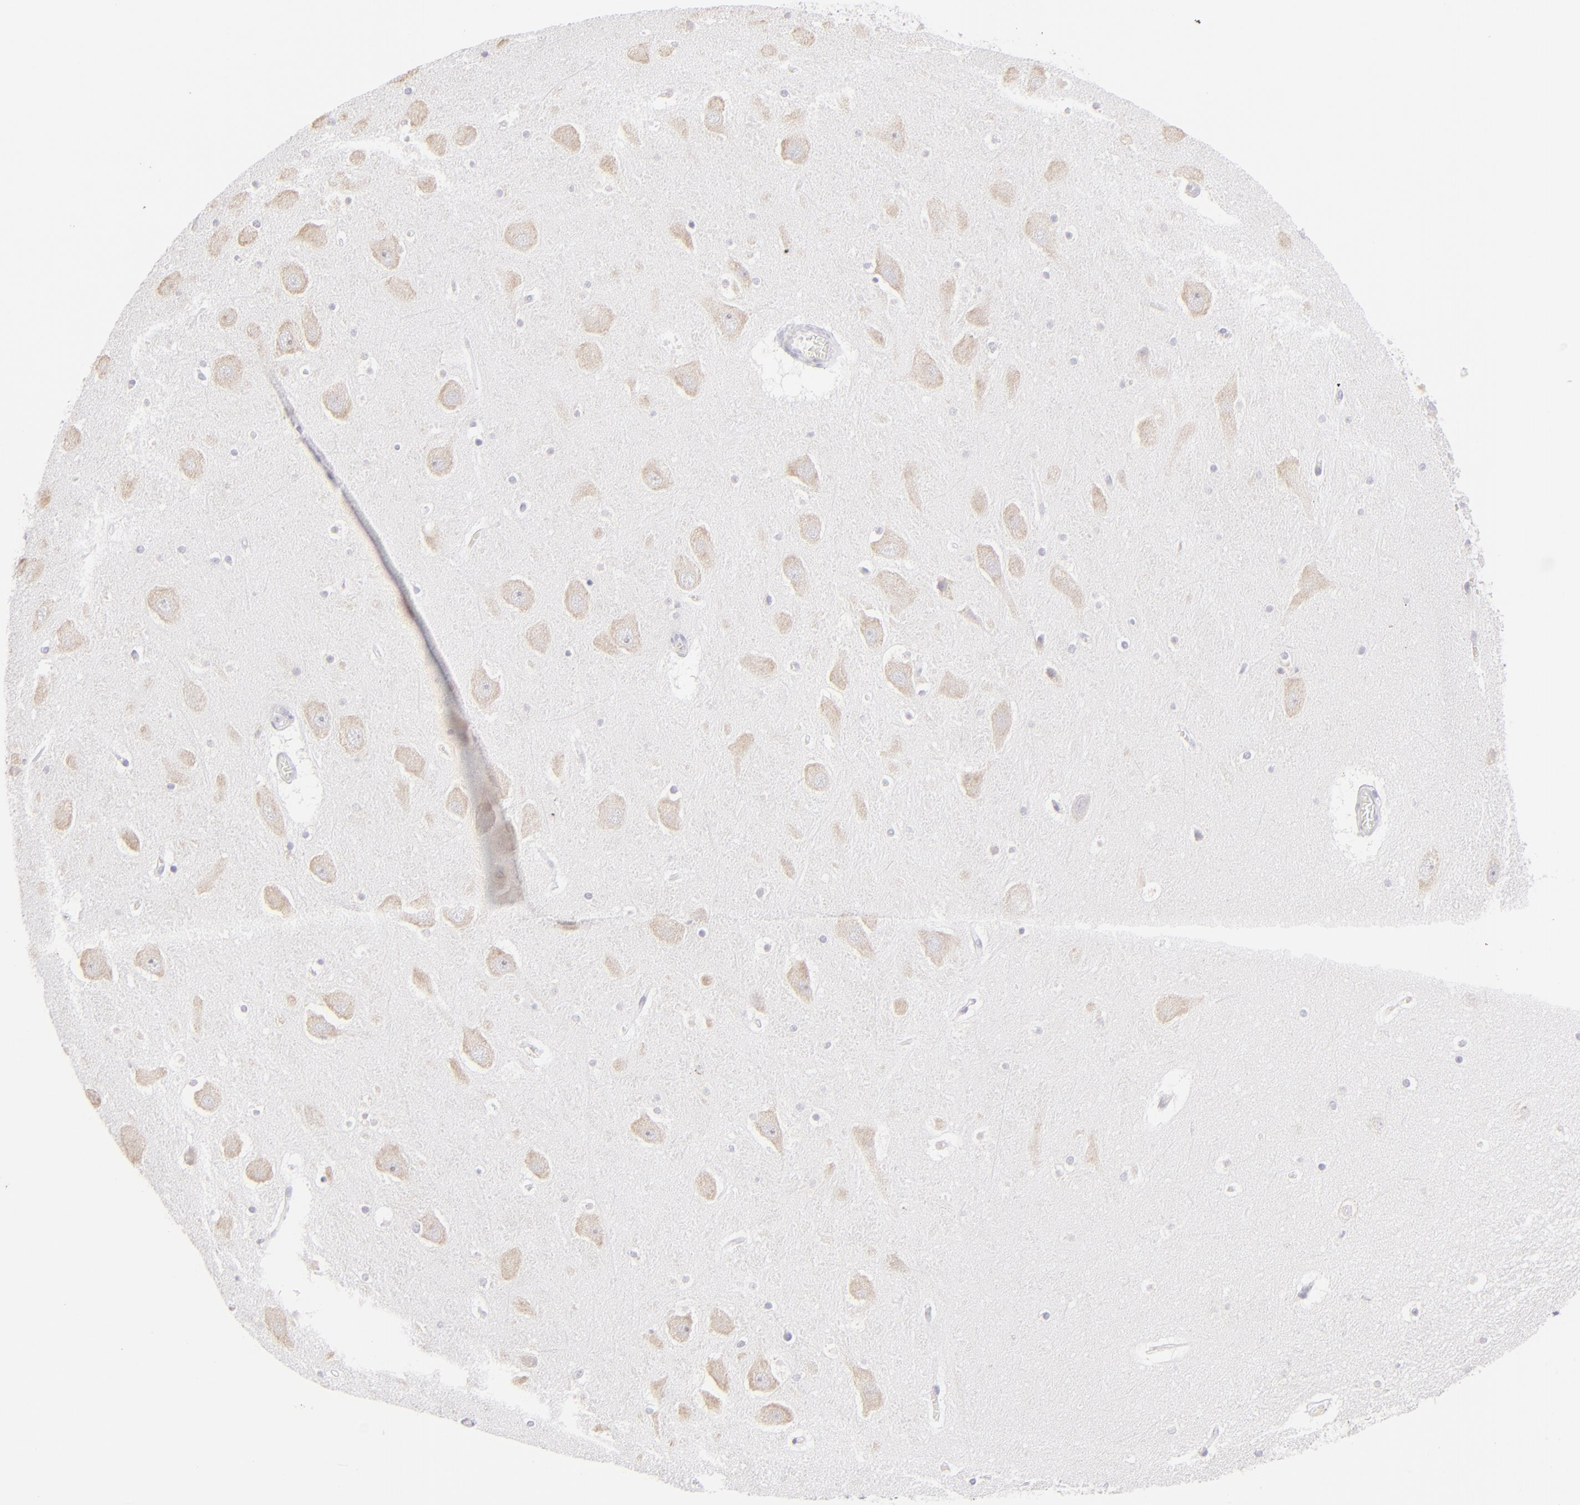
{"staining": {"intensity": "negative", "quantity": "none", "location": "none"}, "tissue": "hippocampus", "cell_type": "Glial cells", "image_type": "normal", "snomed": [{"axis": "morphology", "description": "Normal tissue, NOS"}, {"axis": "topography", "description": "Hippocampus"}], "caption": "This is a histopathology image of immunohistochemistry staining of unremarkable hippocampus, which shows no positivity in glial cells.", "gene": "CLDN4", "patient": {"sex": "male", "age": 45}}